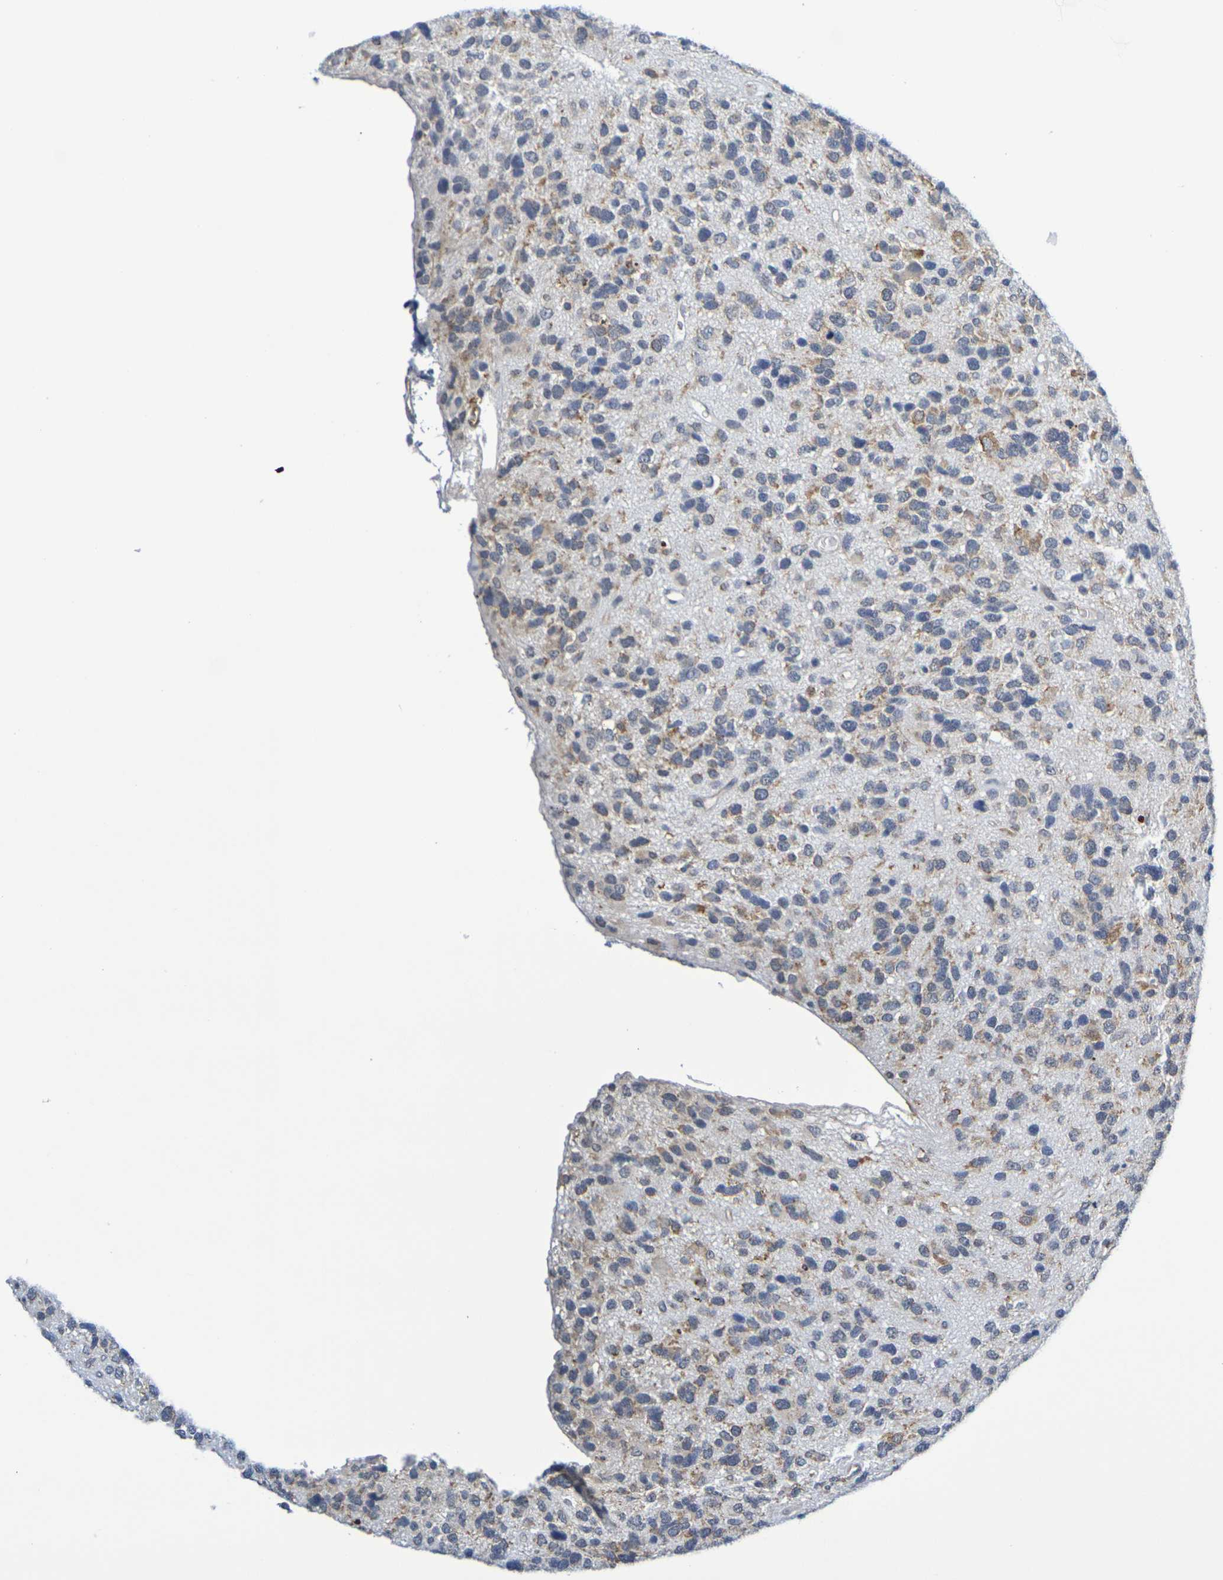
{"staining": {"intensity": "moderate", "quantity": ">75%", "location": "cytoplasmic/membranous"}, "tissue": "glioma", "cell_type": "Tumor cells", "image_type": "cancer", "snomed": [{"axis": "morphology", "description": "Glioma, malignant, High grade"}, {"axis": "topography", "description": "Brain"}], "caption": "Glioma stained with DAB immunohistochemistry reveals medium levels of moderate cytoplasmic/membranous positivity in approximately >75% of tumor cells.", "gene": "CHRNB1", "patient": {"sex": "female", "age": 58}}